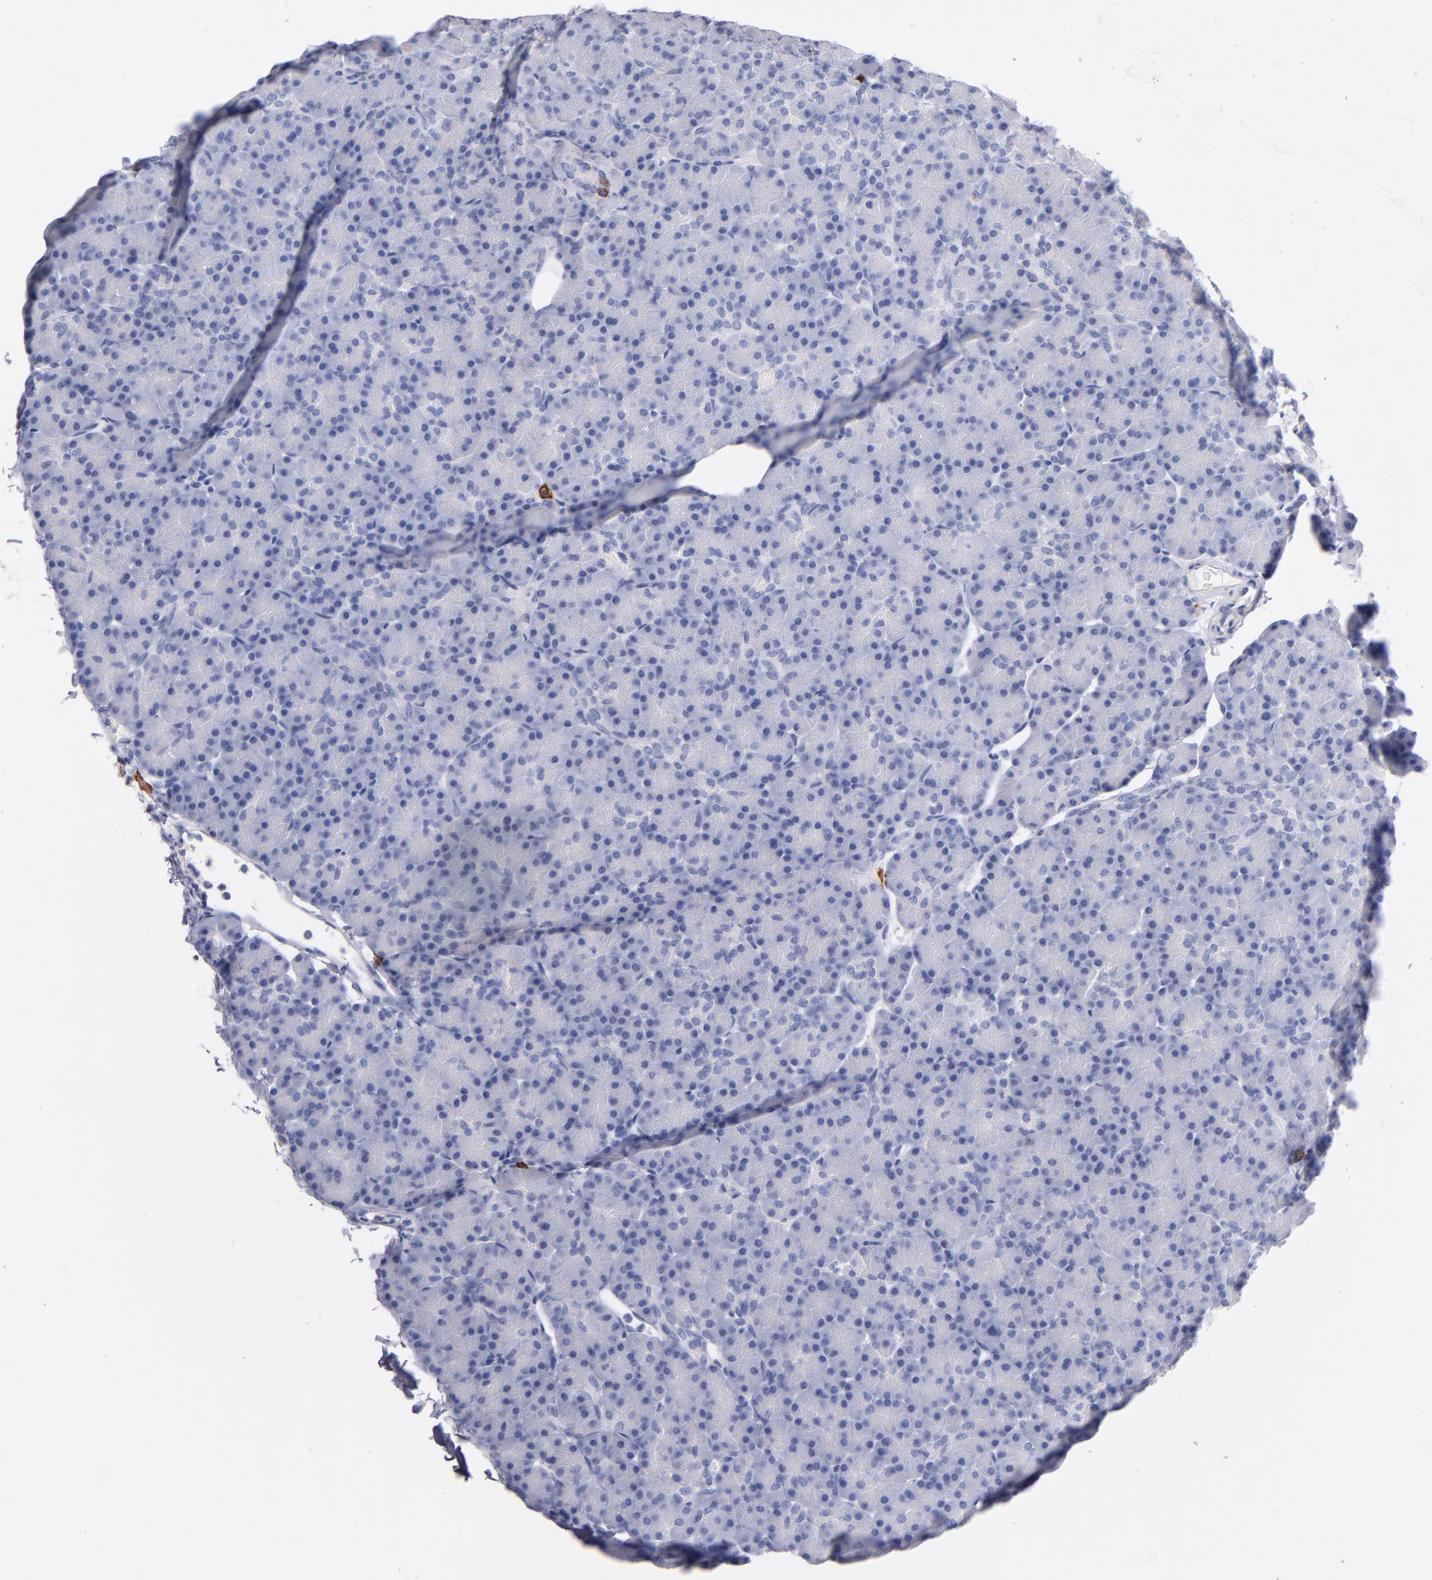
{"staining": {"intensity": "negative", "quantity": "none", "location": "none"}, "tissue": "pancreas", "cell_type": "Exocrine glandular cells", "image_type": "normal", "snomed": [{"axis": "morphology", "description": "Normal tissue, NOS"}, {"axis": "topography", "description": "Pancreas"}], "caption": "DAB (3,3'-diaminobenzidine) immunohistochemical staining of unremarkable pancreas demonstrates no significant expression in exocrine glandular cells.", "gene": "KIT", "patient": {"sex": "female", "age": 43}}